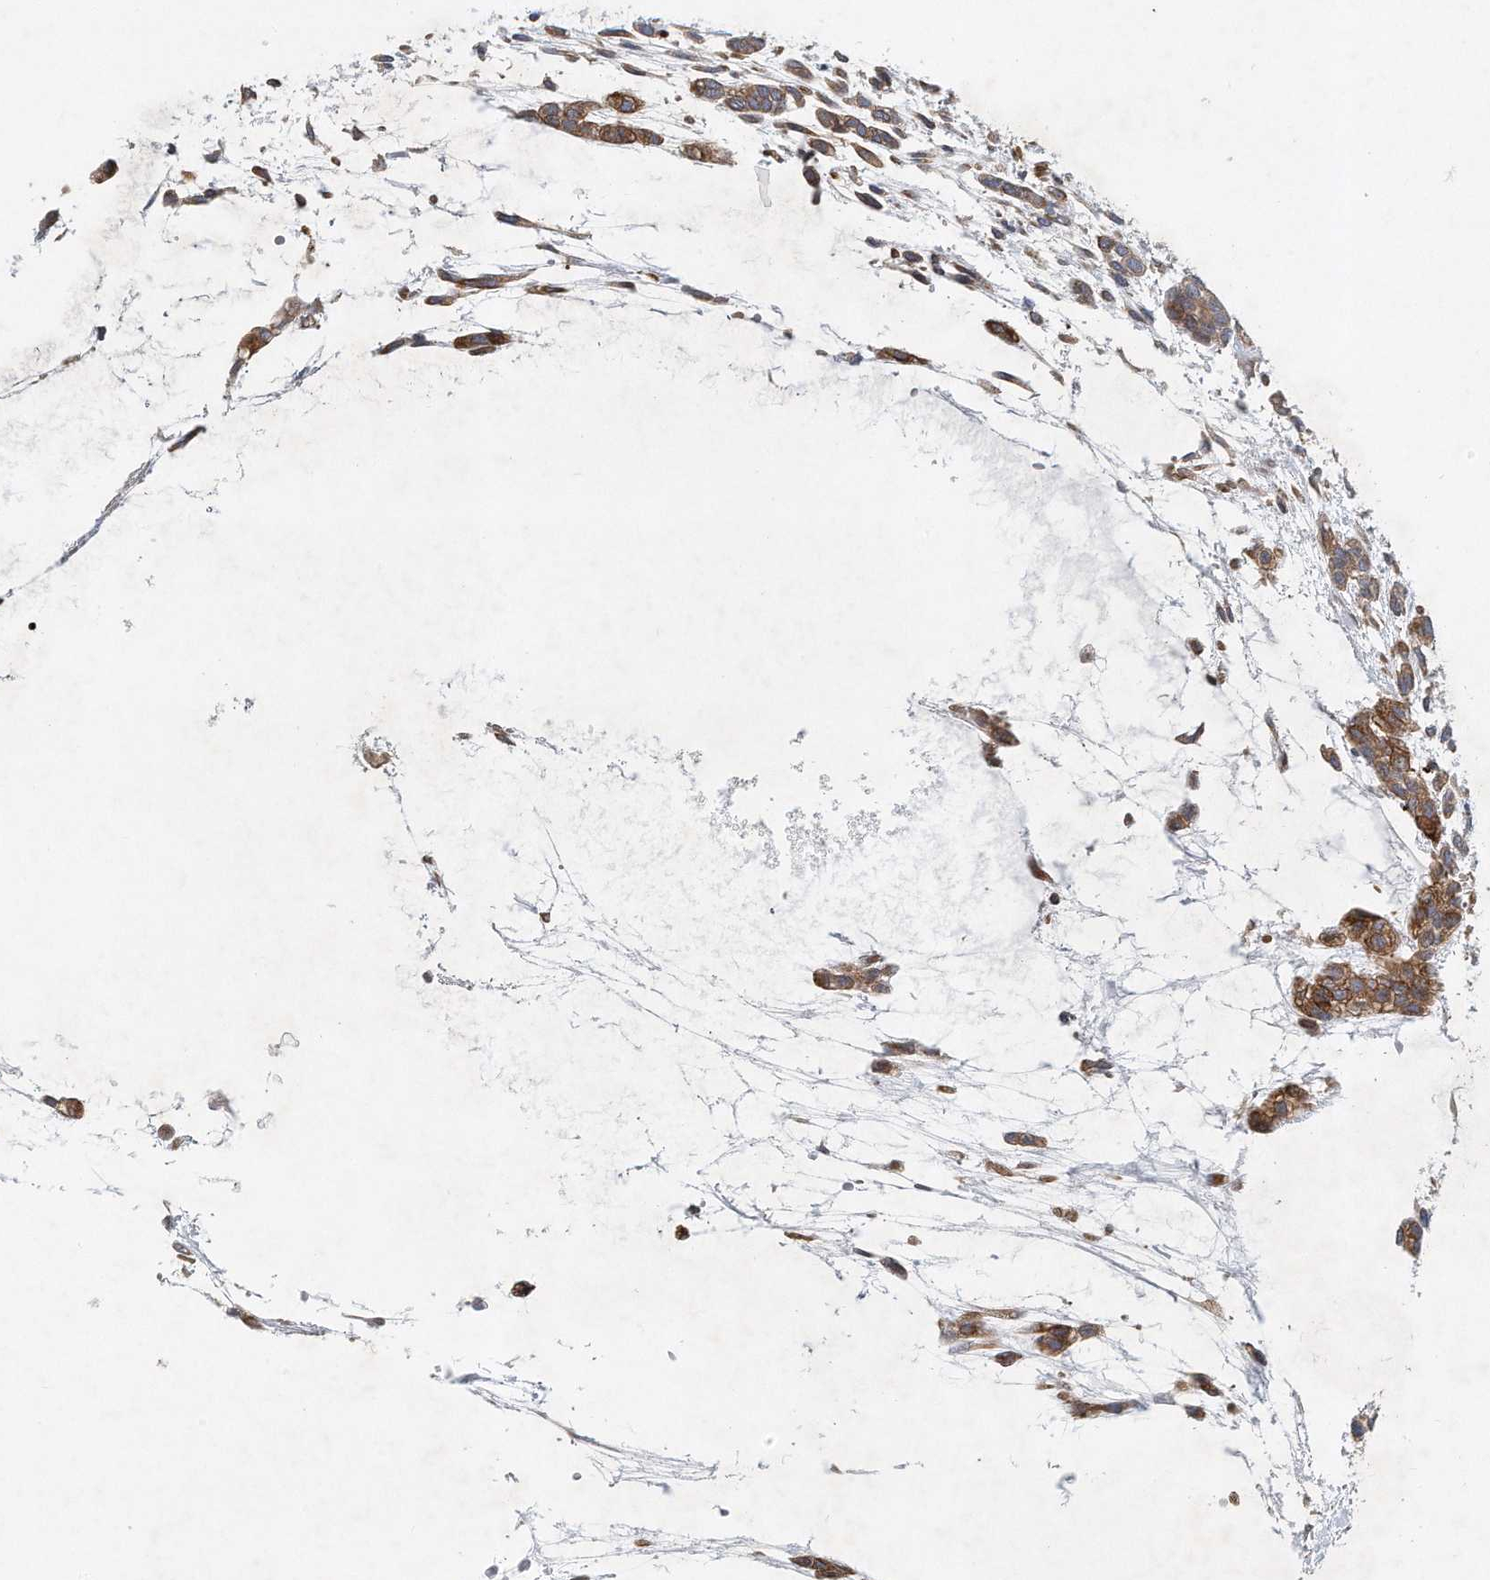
{"staining": {"intensity": "moderate", "quantity": ">75%", "location": "cytoplasmic/membranous"}, "tissue": "head and neck cancer", "cell_type": "Tumor cells", "image_type": "cancer", "snomed": [{"axis": "morphology", "description": "Adenocarcinoma, NOS"}, {"axis": "morphology", "description": "Adenoma, NOS"}, {"axis": "topography", "description": "Head-Neck"}], "caption": "An immunohistochemistry histopathology image of neoplastic tissue is shown. Protein staining in brown shows moderate cytoplasmic/membranous positivity in head and neck adenoma within tumor cells.", "gene": "PCDH8", "patient": {"sex": "female", "age": 55}}